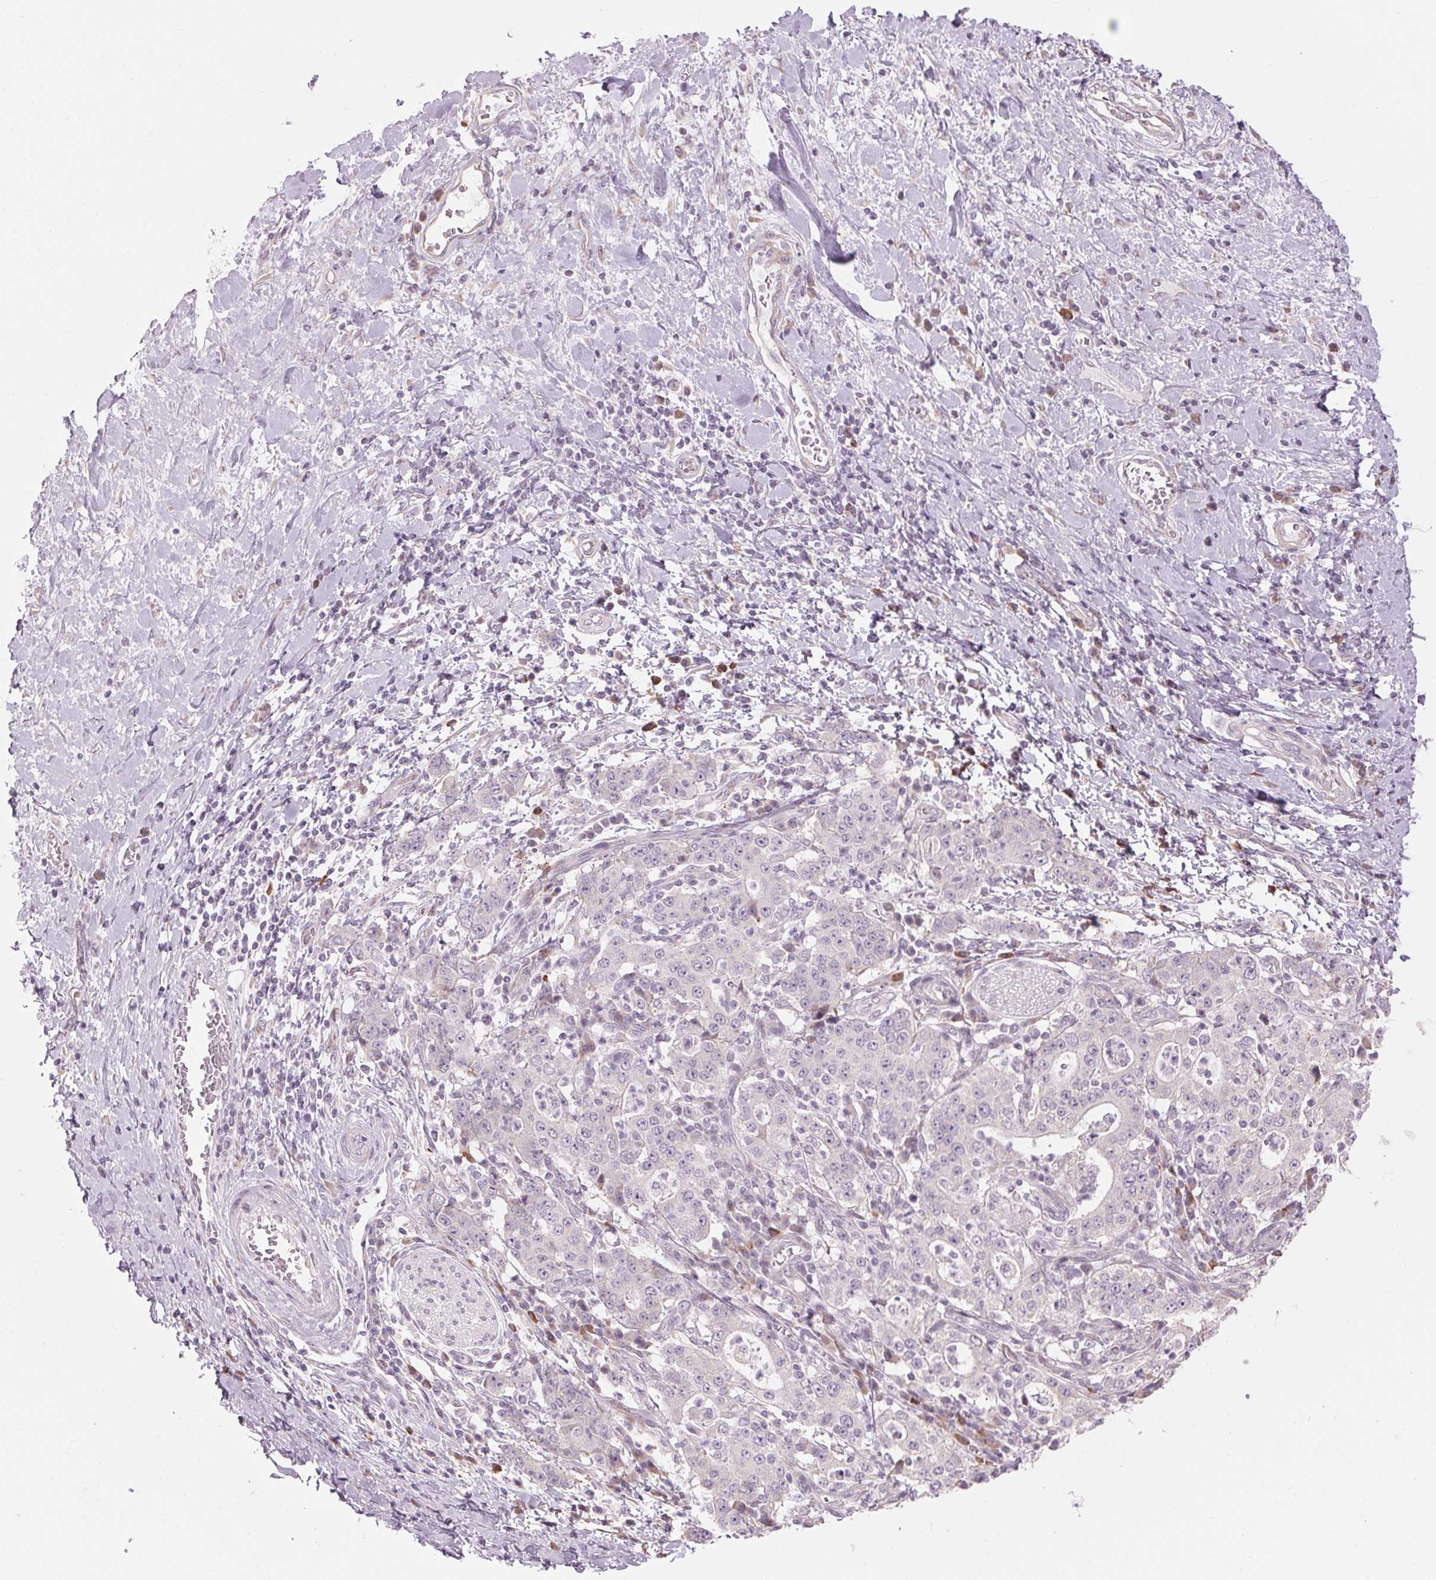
{"staining": {"intensity": "negative", "quantity": "none", "location": "none"}, "tissue": "stomach cancer", "cell_type": "Tumor cells", "image_type": "cancer", "snomed": [{"axis": "morphology", "description": "Normal tissue, NOS"}, {"axis": "morphology", "description": "Adenocarcinoma, NOS"}, {"axis": "topography", "description": "Stomach, upper"}, {"axis": "topography", "description": "Stomach"}], "caption": "Tumor cells show no significant staining in stomach adenocarcinoma.", "gene": "GNMT", "patient": {"sex": "male", "age": 59}}